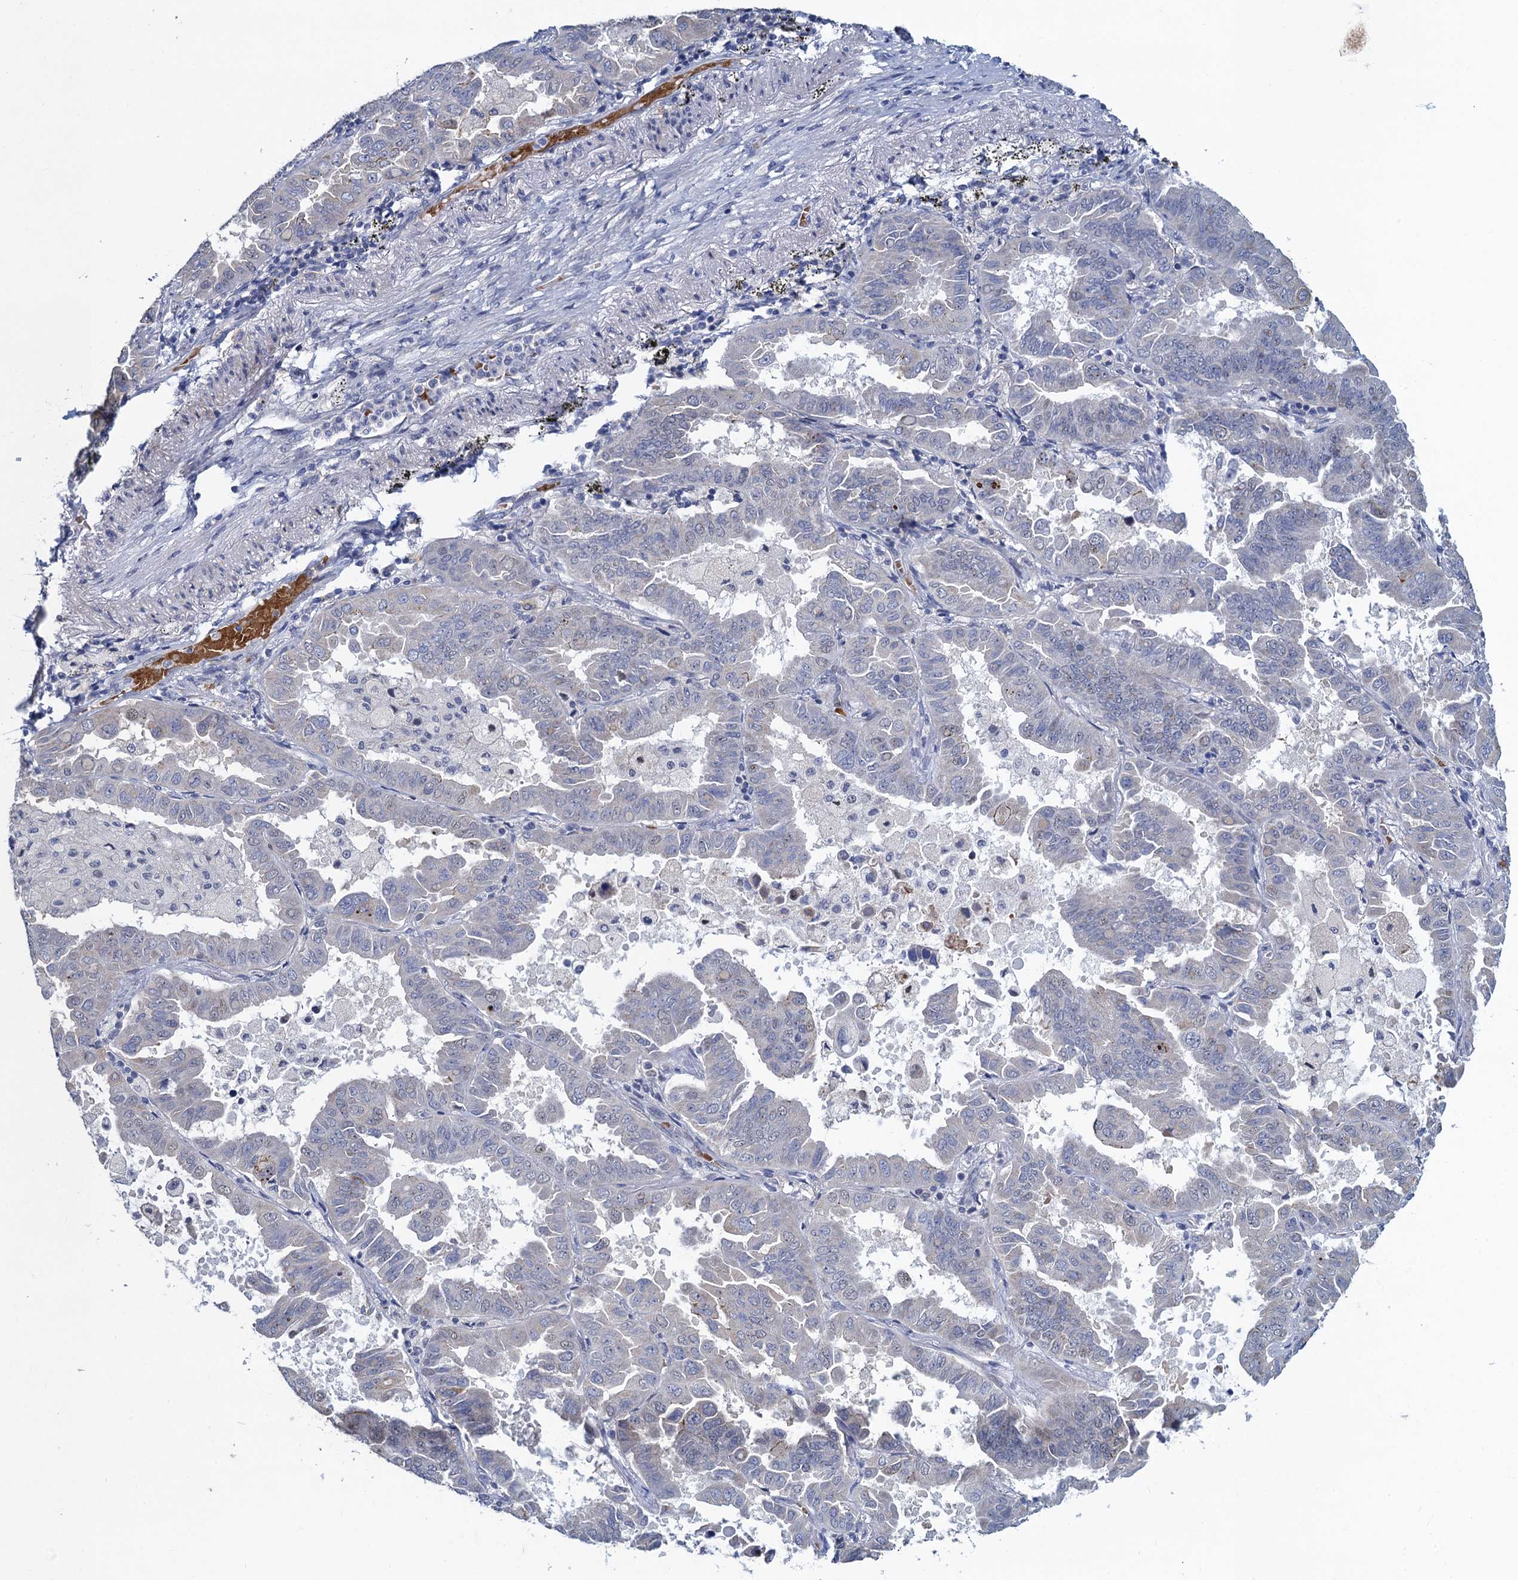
{"staining": {"intensity": "negative", "quantity": "none", "location": "none"}, "tissue": "lung cancer", "cell_type": "Tumor cells", "image_type": "cancer", "snomed": [{"axis": "morphology", "description": "Adenocarcinoma, NOS"}, {"axis": "topography", "description": "Lung"}], "caption": "This is an immunohistochemistry image of lung adenocarcinoma. There is no staining in tumor cells.", "gene": "ATOSA", "patient": {"sex": "male", "age": 64}}